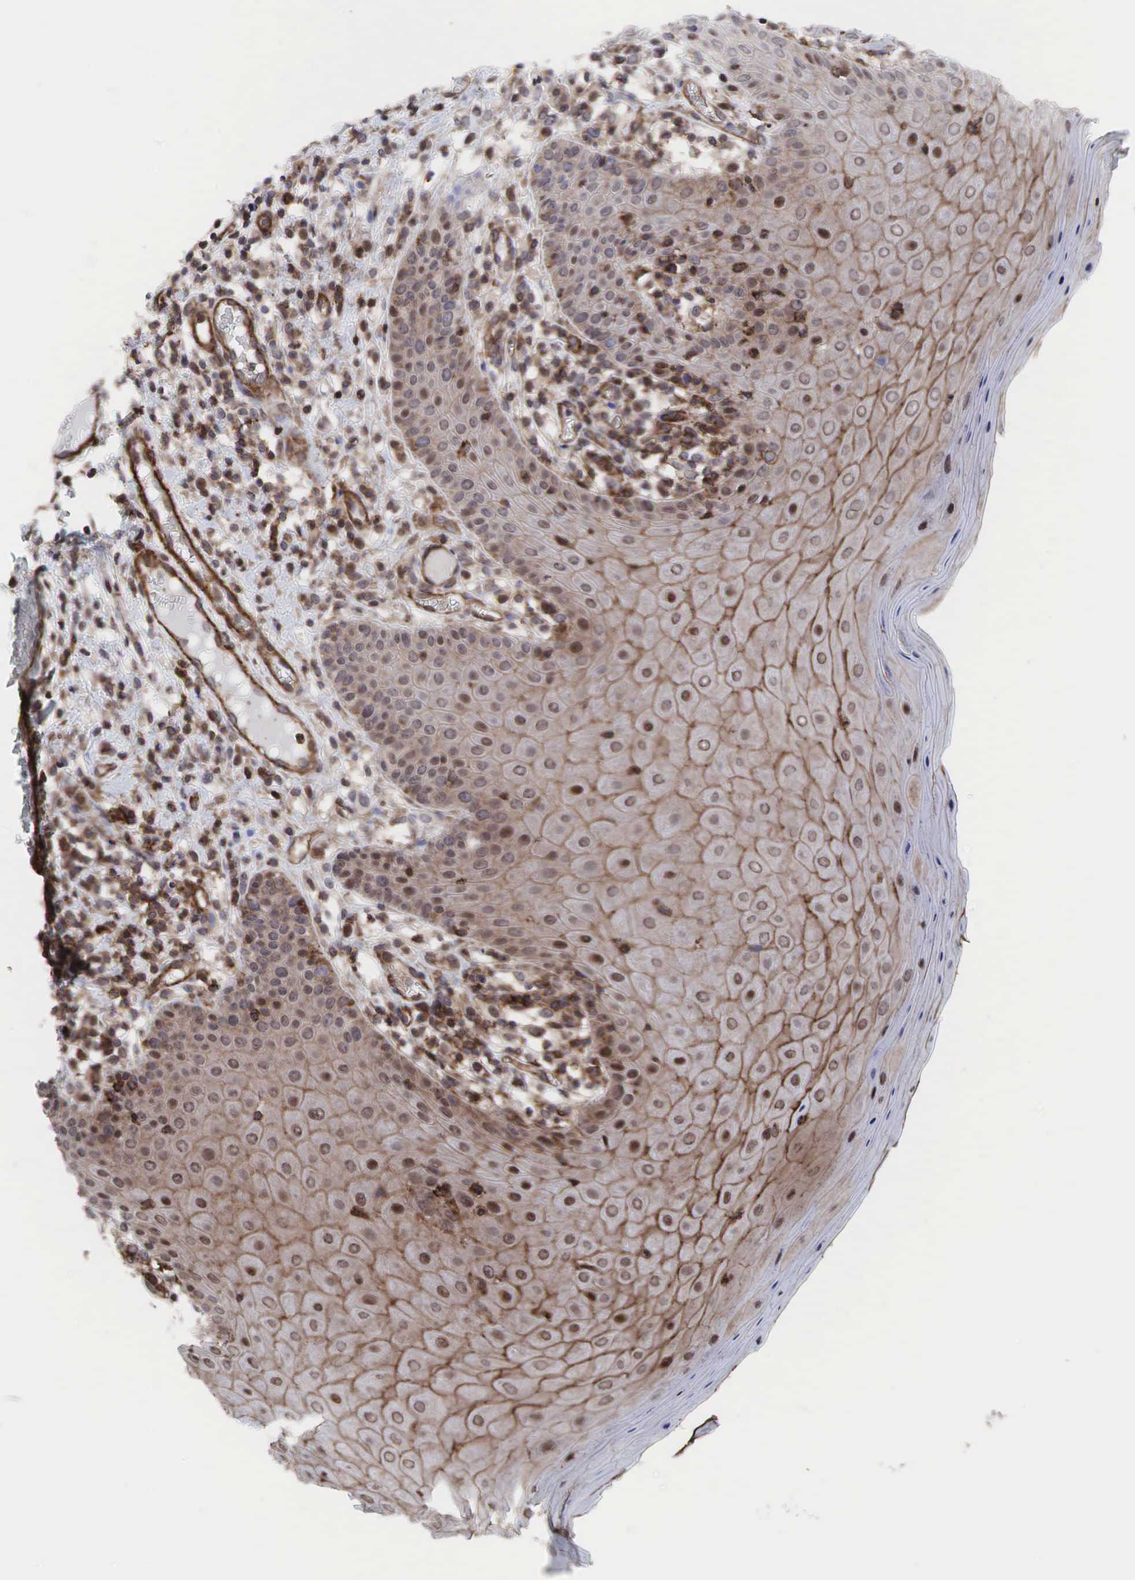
{"staining": {"intensity": "moderate", "quantity": "25%-75%", "location": "cytoplasmic/membranous,nuclear"}, "tissue": "oral mucosa", "cell_type": "Squamous epithelial cells", "image_type": "normal", "snomed": [{"axis": "morphology", "description": "Normal tissue, NOS"}, {"axis": "topography", "description": "Oral tissue"}], "caption": "Brown immunohistochemical staining in benign human oral mucosa exhibits moderate cytoplasmic/membranous,nuclear staining in approximately 25%-75% of squamous epithelial cells.", "gene": "GPRASP1", "patient": {"sex": "female", "age": 56}}